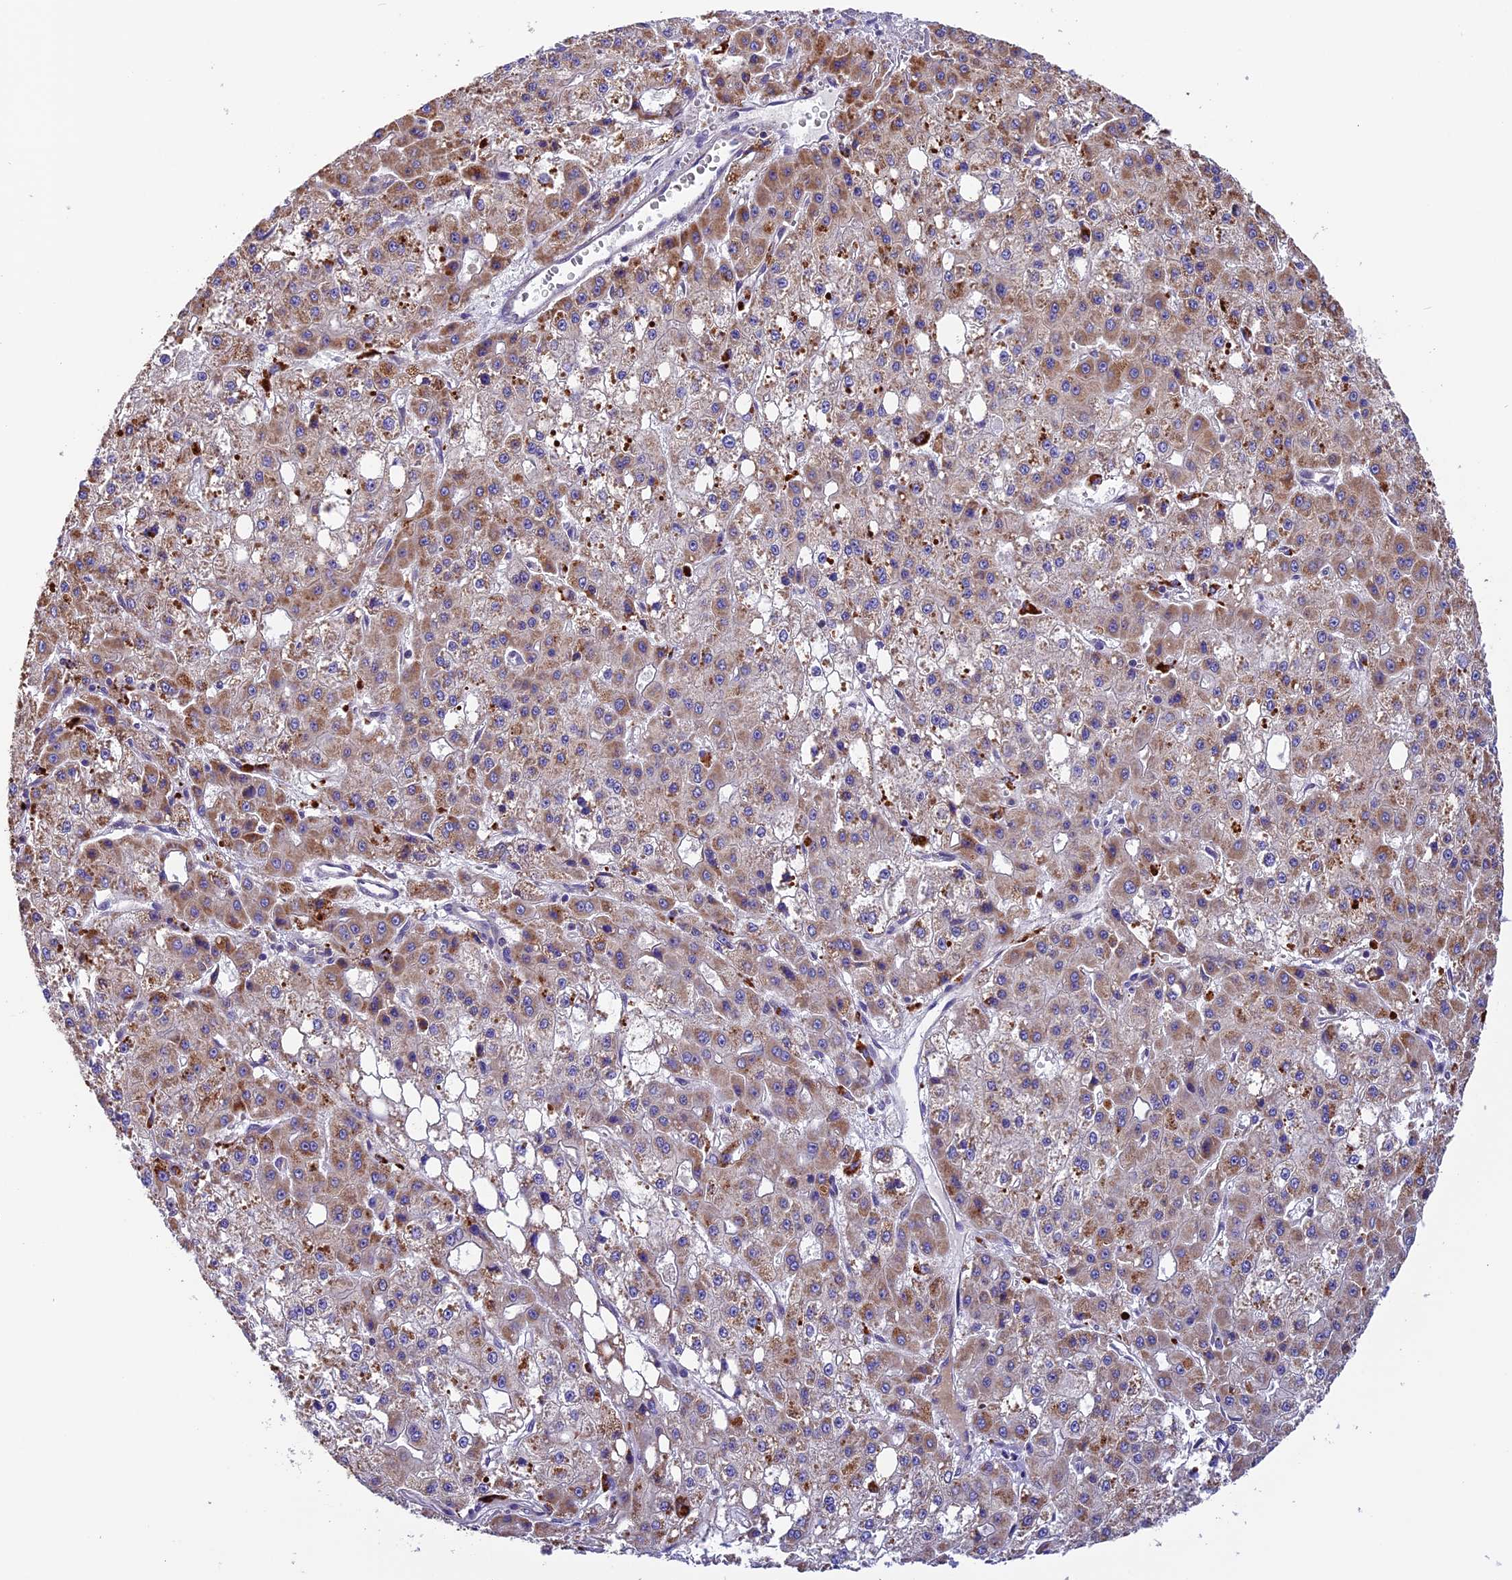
{"staining": {"intensity": "moderate", "quantity": ">75%", "location": "cytoplasmic/membranous"}, "tissue": "liver cancer", "cell_type": "Tumor cells", "image_type": "cancer", "snomed": [{"axis": "morphology", "description": "Carcinoma, Hepatocellular, NOS"}, {"axis": "topography", "description": "Liver"}], "caption": "Immunohistochemical staining of liver hepatocellular carcinoma demonstrates medium levels of moderate cytoplasmic/membranous staining in approximately >75% of tumor cells. (Stains: DAB (3,3'-diaminobenzidine) in brown, nuclei in blue, Microscopy: brightfield microscopy at high magnification).", "gene": "METTL22", "patient": {"sex": "male", "age": 47}}